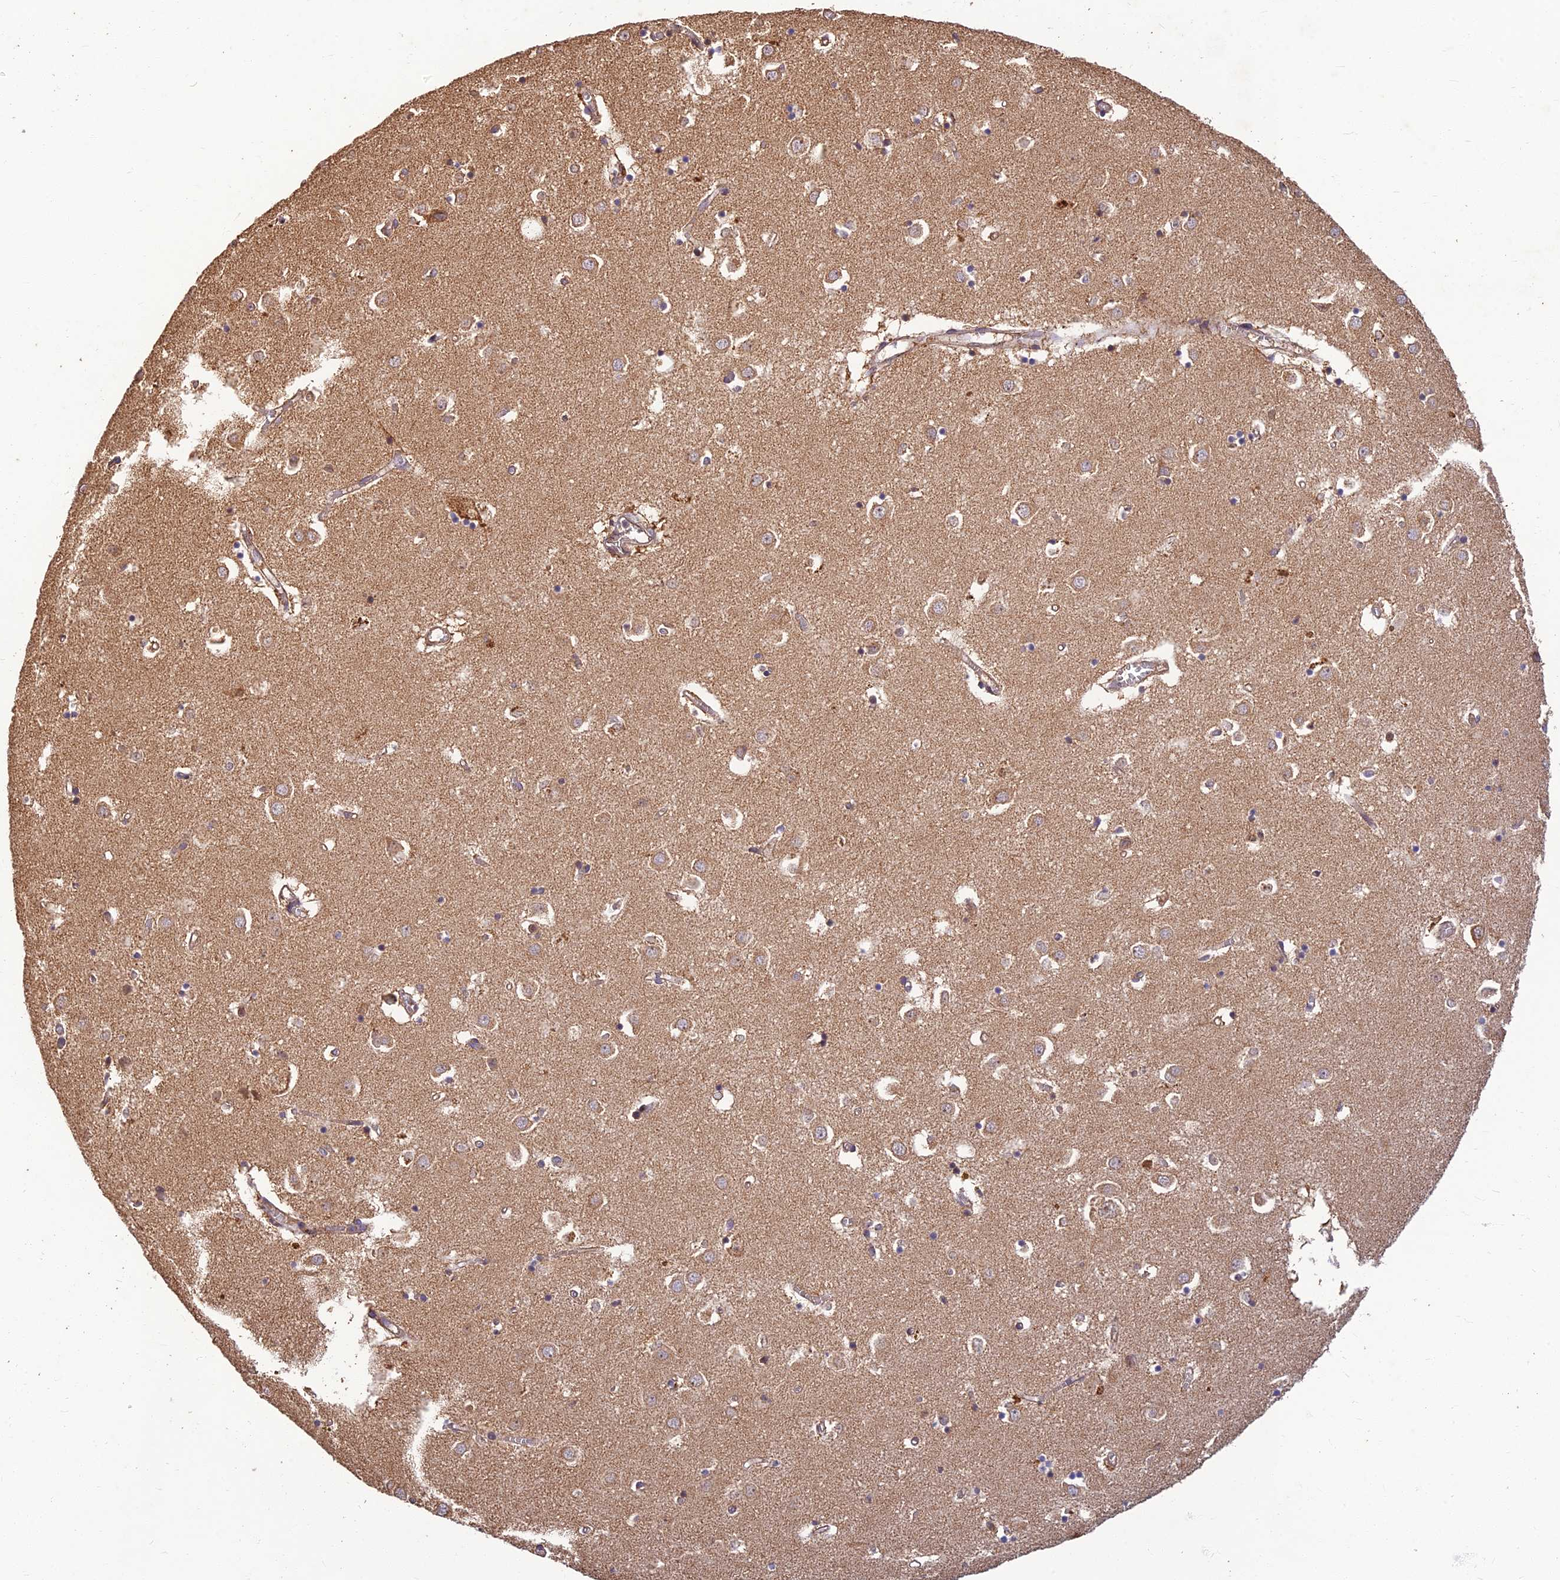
{"staining": {"intensity": "weak", "quantity": "25%-75%", "location": "cytoplasmic/membranous"}, "tissue": "caudate", "cell_type": "Glial cells", "image_type": "normal", "snomed": [{"axis": "morphology", "description": "Normal tissue, NOS"}, {"axis": "topography", "description": "Lateral ventricle wall"}], "caption": "Brown immunohistochemical staining in benign human caudate demonstrates weak cytoplasmic/membranous expression in approximately 25%-75% of glial cells. Immunohistochemistry stains the protein of interest in brown and the nuclei are stained blue.", "gene": "CORO1C", "patient": {"sex": "male", "age": 70}}